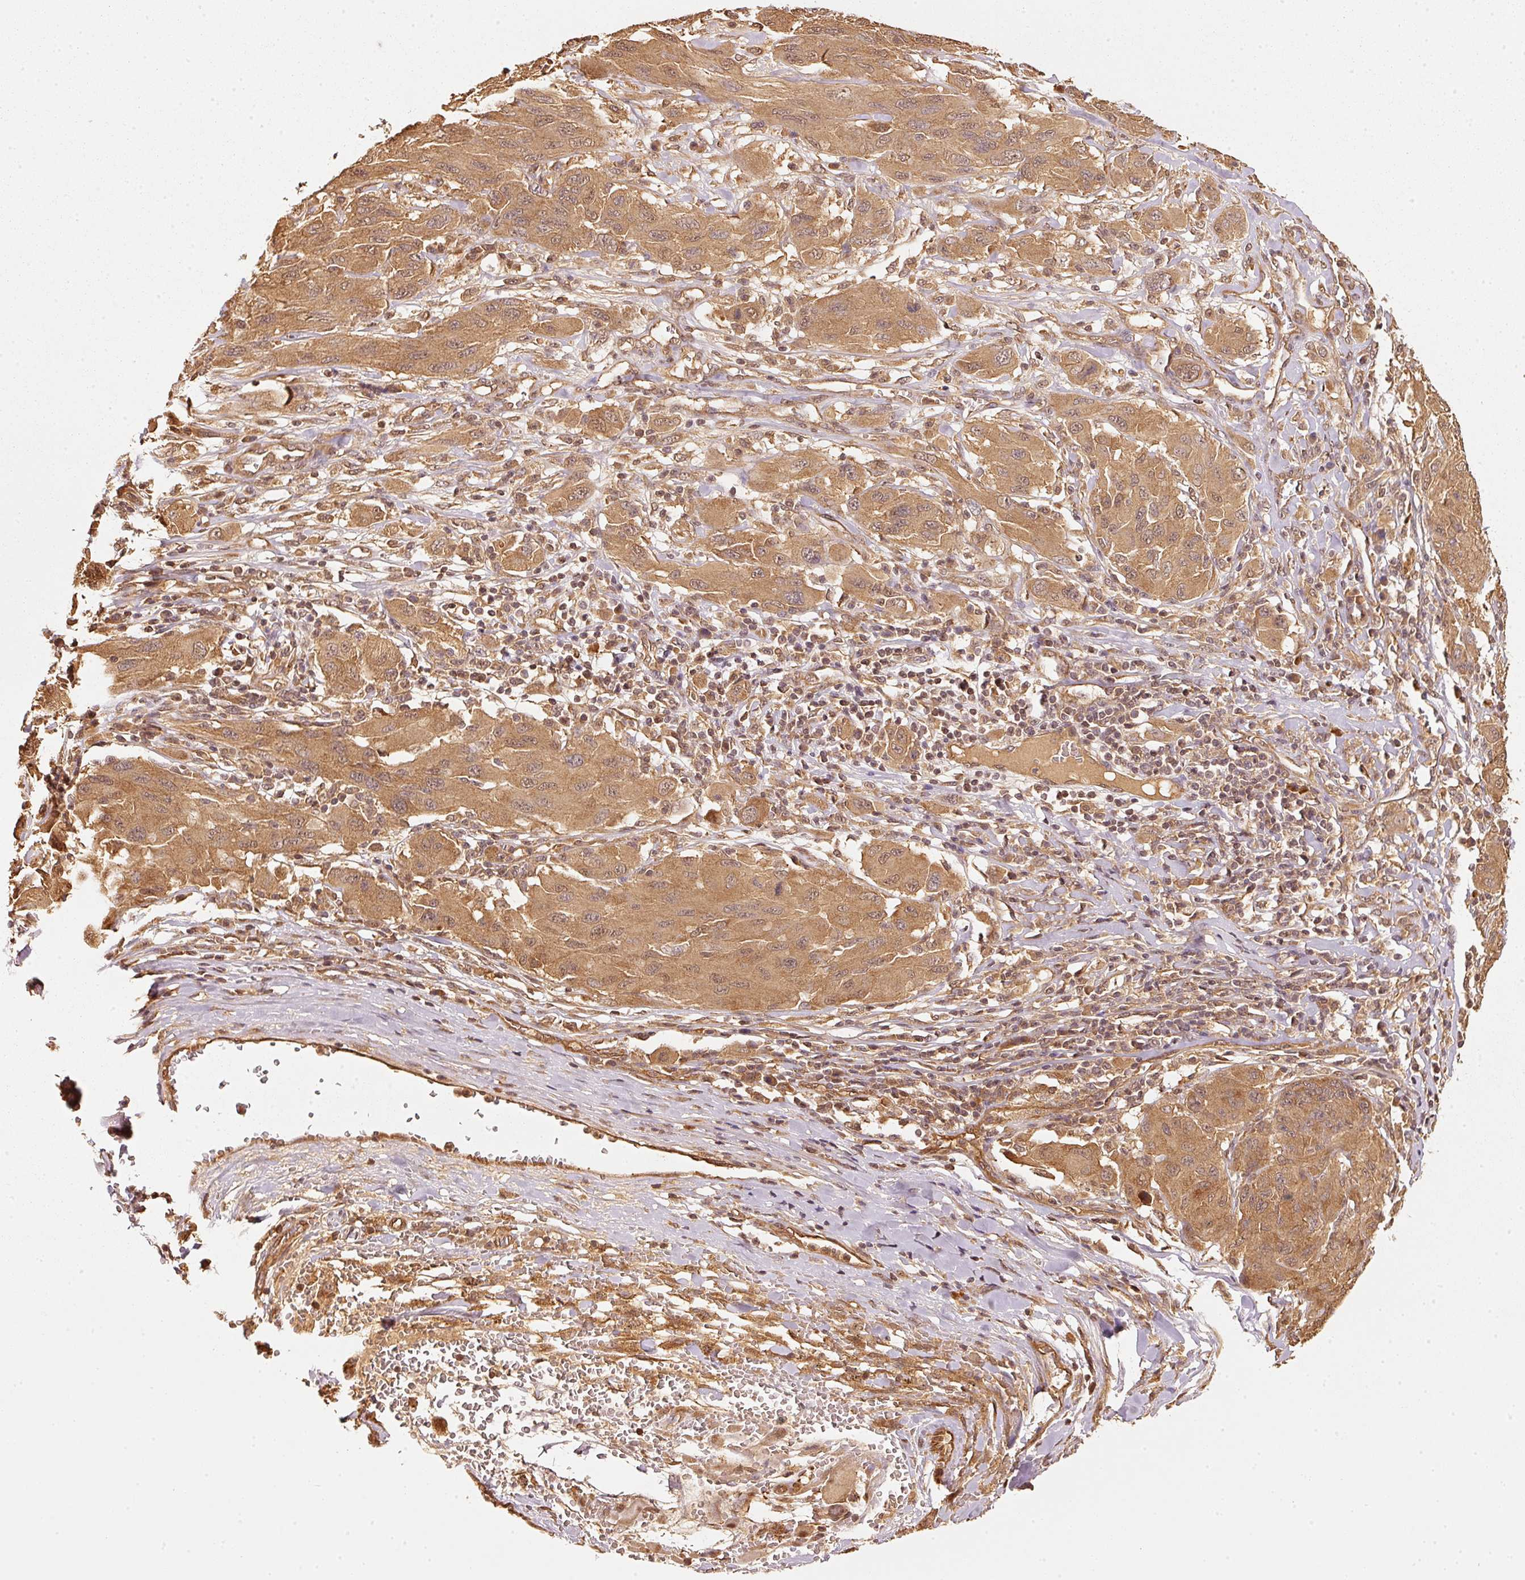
{"staining": {"intensity": "moderate", "quantity": ">75%", "location": "cytoplasmic/membranous"}, "tissue": "melanoma", "cell_type": "Tumor cells", "image_type": "cancer", "snomed": [{"axis": "morphology", "description": "Malignant melanoma, NOS"}, {"axis": "topography", "description": "Skin"}], "caption": "Malignant melanoma stained with a protein marker shows moderate staining in tumor cells.", "gene": "STAU1", "patient": {"sex": "female", "age": 91}}